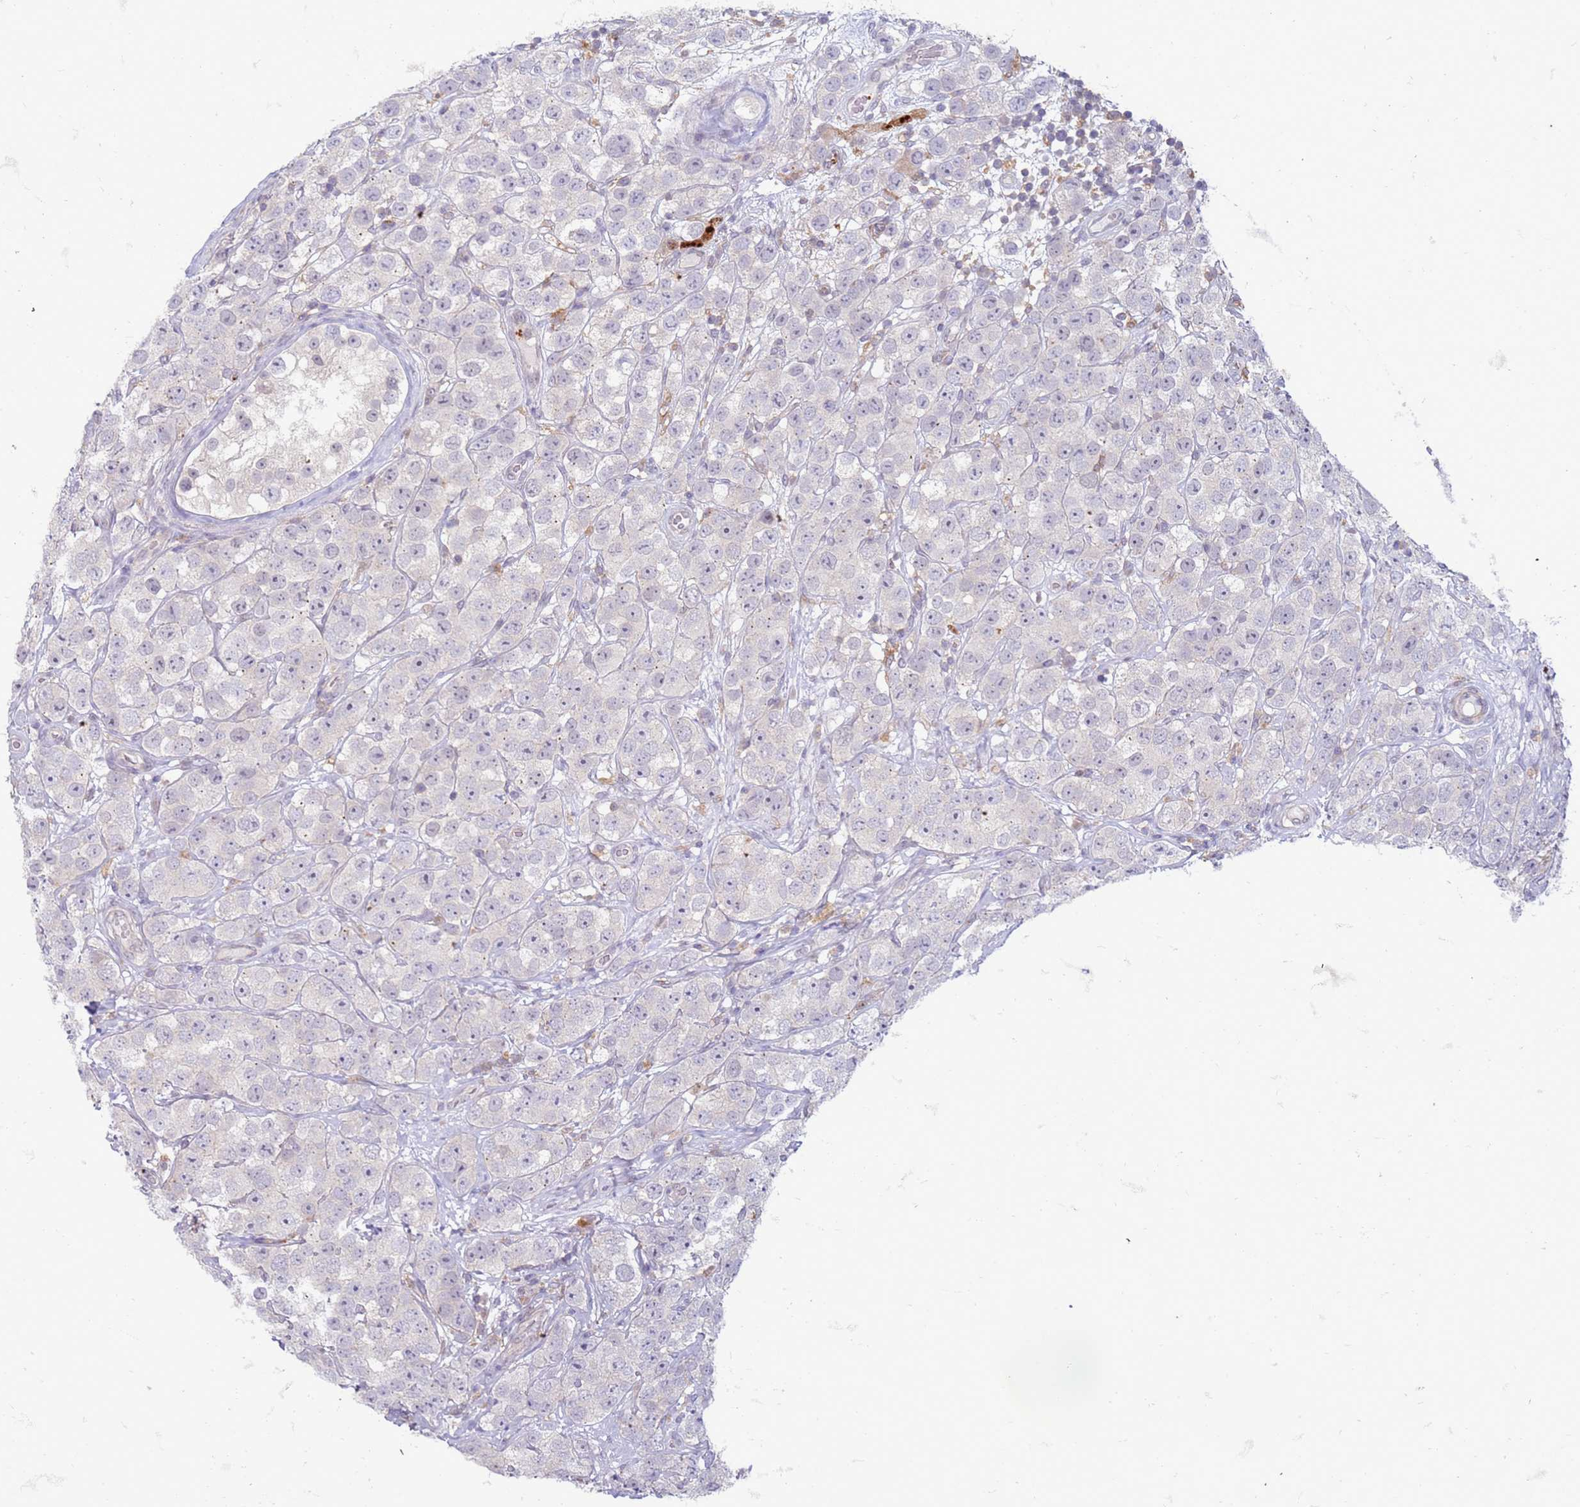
{"staining": {"intensity": "negative", "quantity": "none", "location": "none"}, "tissue": "testis cancer", "cell_type": "Tumor cells", "image_type": "cancer", "snomed": [{"axis": "morphology", "description": "Seminoma, NOS"}, {"axis": "topography", "description": "Testis"}], "caption": "This is an IHC image of human testis cancer (seminoma). There is no expression in tumor cells.", "gene": "SLC15A3", "patient": {"sex": "male", "age": 28}}